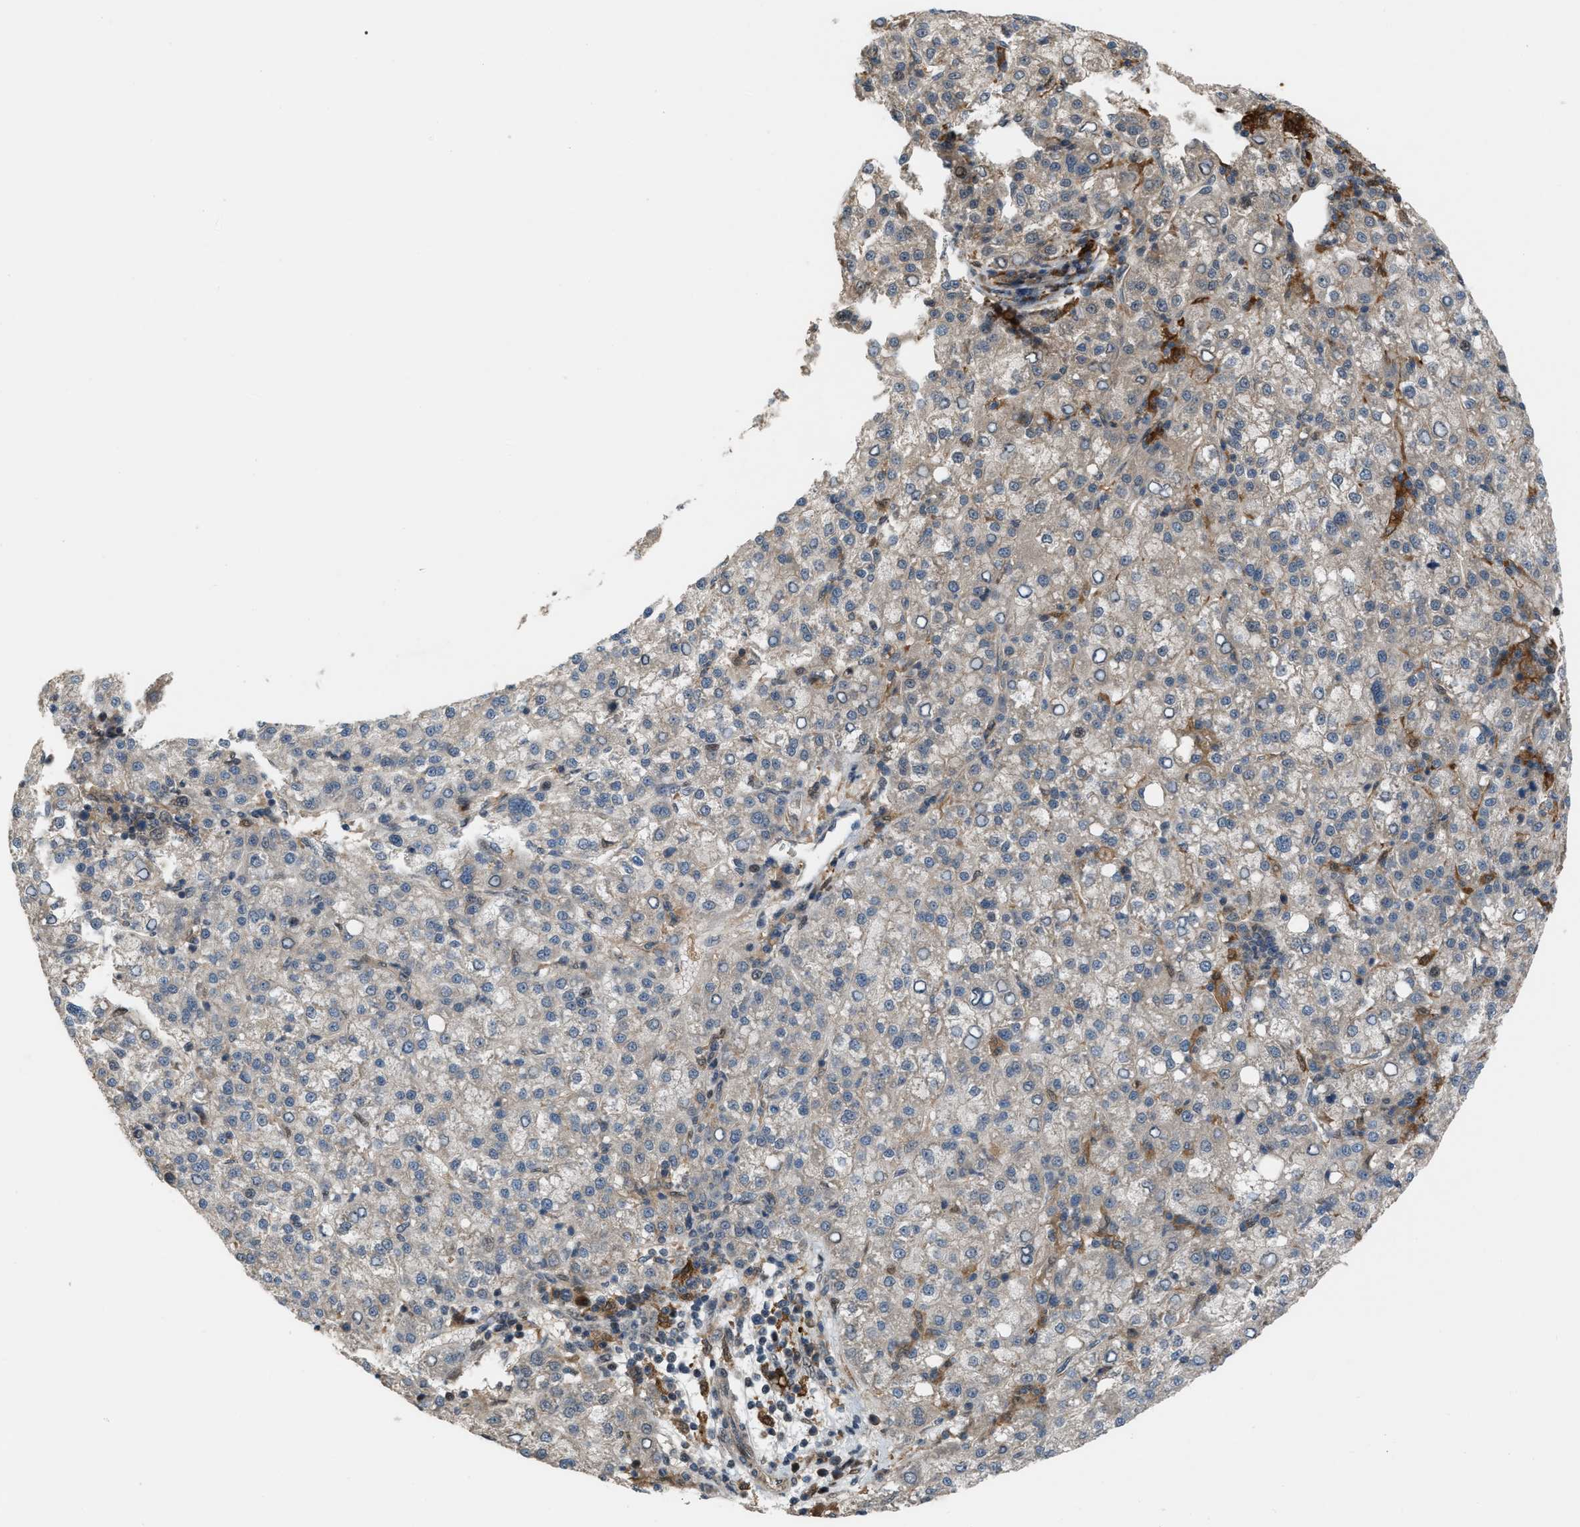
{"staining": {"intensity": "negative", "quantity": "none", "location": "none"}, "tissue": "liver cancer", "cell_type": "Tumor cells", "image_type": "cancer", "snomed": [{"axis": "morphology", "description": "Carcinoma, Hepatocellular, NOS"}, {"axis": "topography", "description": "Liver"}], "caption": "This is an immunohistochemistry micrograph of liver cancer. There is no positivity in tumor cells.", "gene": "RFFL", "patient": {"sex": "female", "age": 58}}